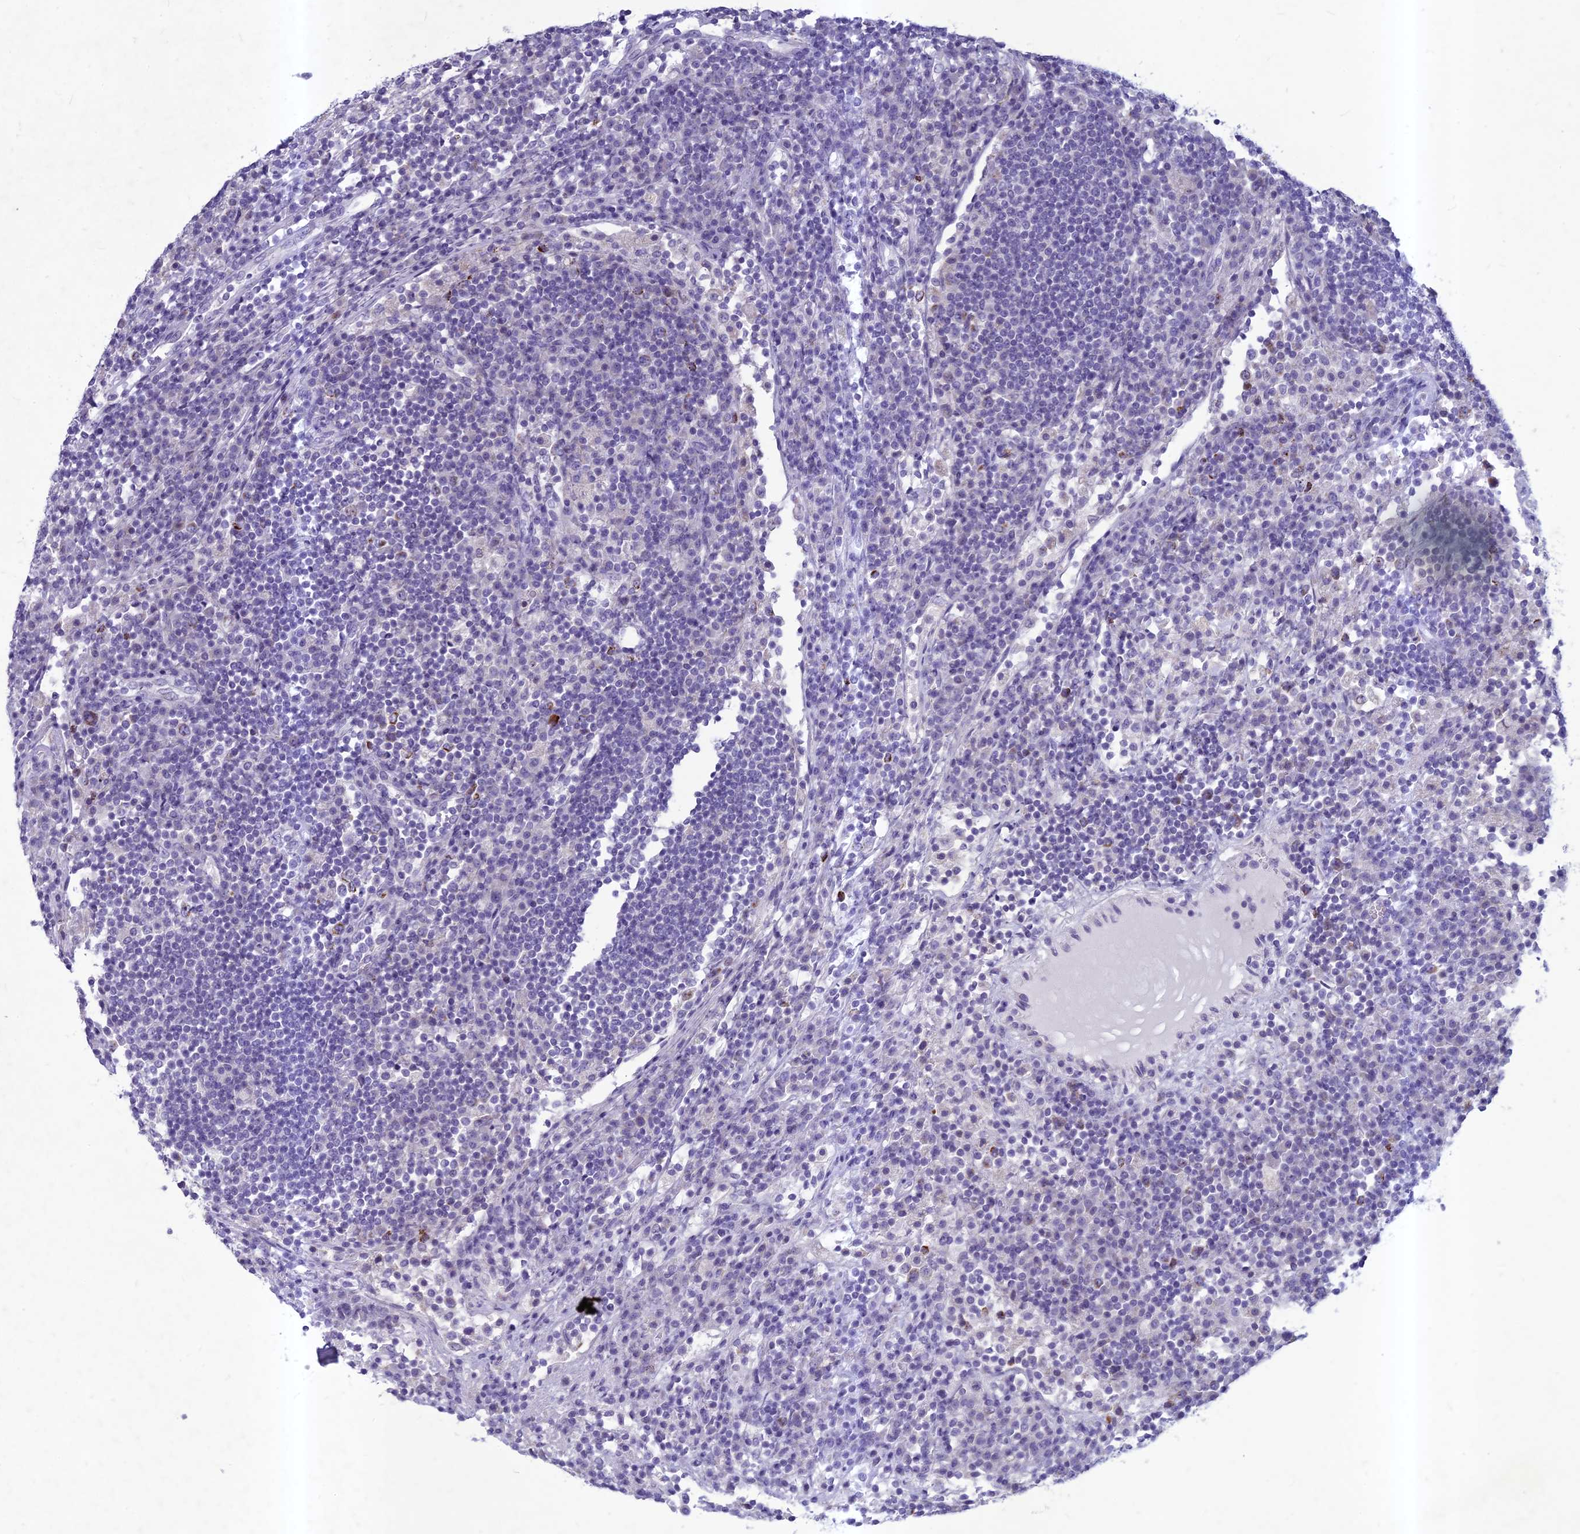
{"staining": {"intensity": "negative", "quantity": "none", "location": "none"}, "tissue": "lymph node", "cell_type": "Germinal center cells", "image_type": "normal", "snomed": [{"axis": "morphology", "description": "Normal tissue, NOS"}, {"axis": "topography", "description": "Lymph node"}], "caption": "DAB immunohistochemical staining of normal lymph node exhibits no significant positivity in germinal center cells. (DAB immunohistochemistry, high magnification).", "gene": "HIGD1A", "patient": {"sex": "female", "age": 53}}